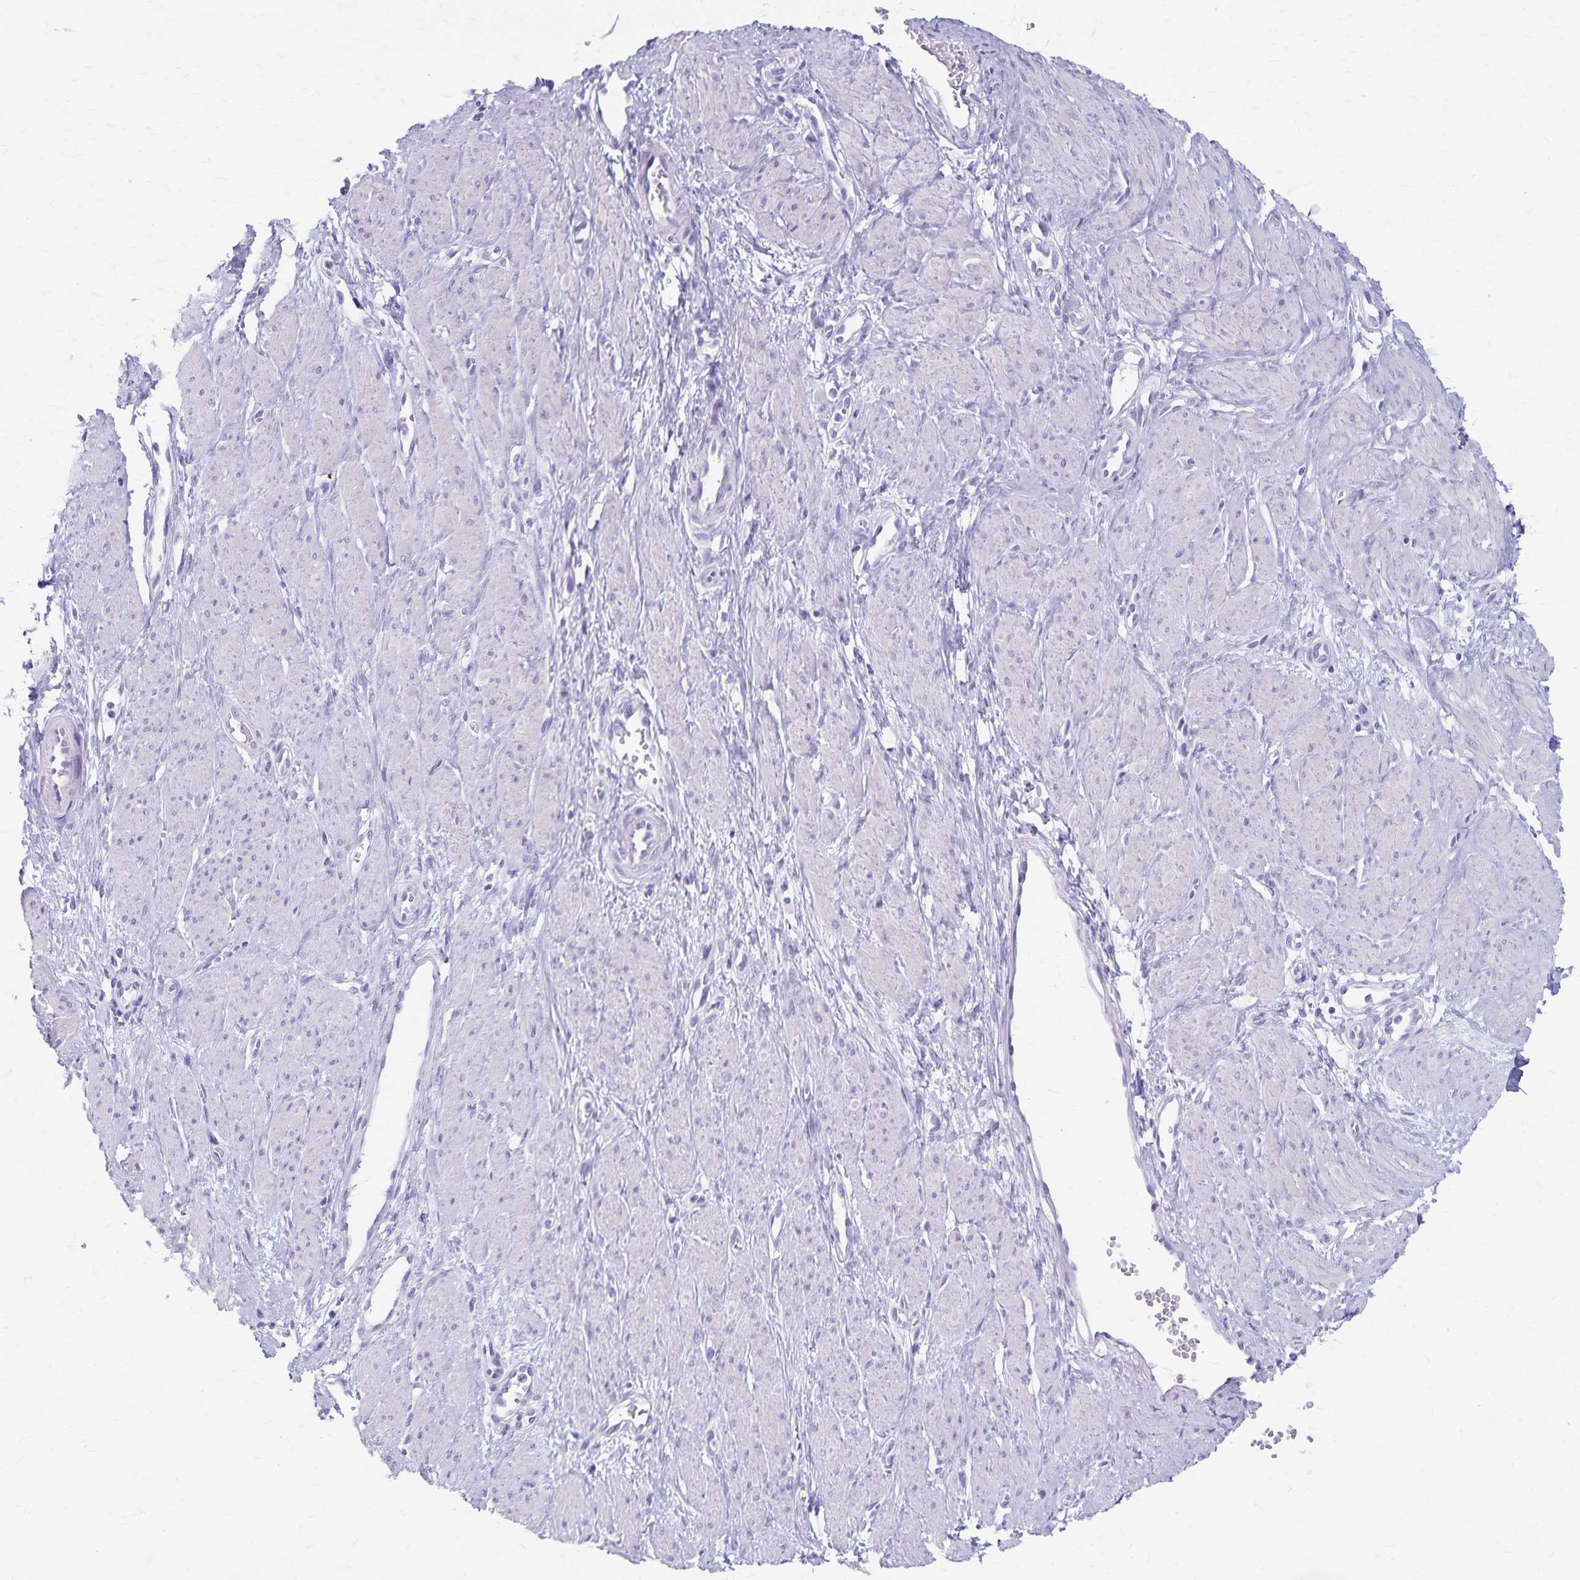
{"staining": {"intensity": "negative", "quantity": "none", "location": "none"}, "tissue": "smooth muscle", "cell_type": "Smooth muscle cells", "image_type": "normal", "snomed": [{"axis": "morphology", "description": "Normal tissue, NOS"}, {"axis": "topography", "description": "Smooth muscle"}, {"axis": "topography", "description": "Uterus"}], "caption": "Smooth muscle stained for a protein using immunohistochemistry (IHC) shows no expression smooth muscle cells.", "gene": "GPBAR1", "patient": {"sex": "female", "age": 39}}